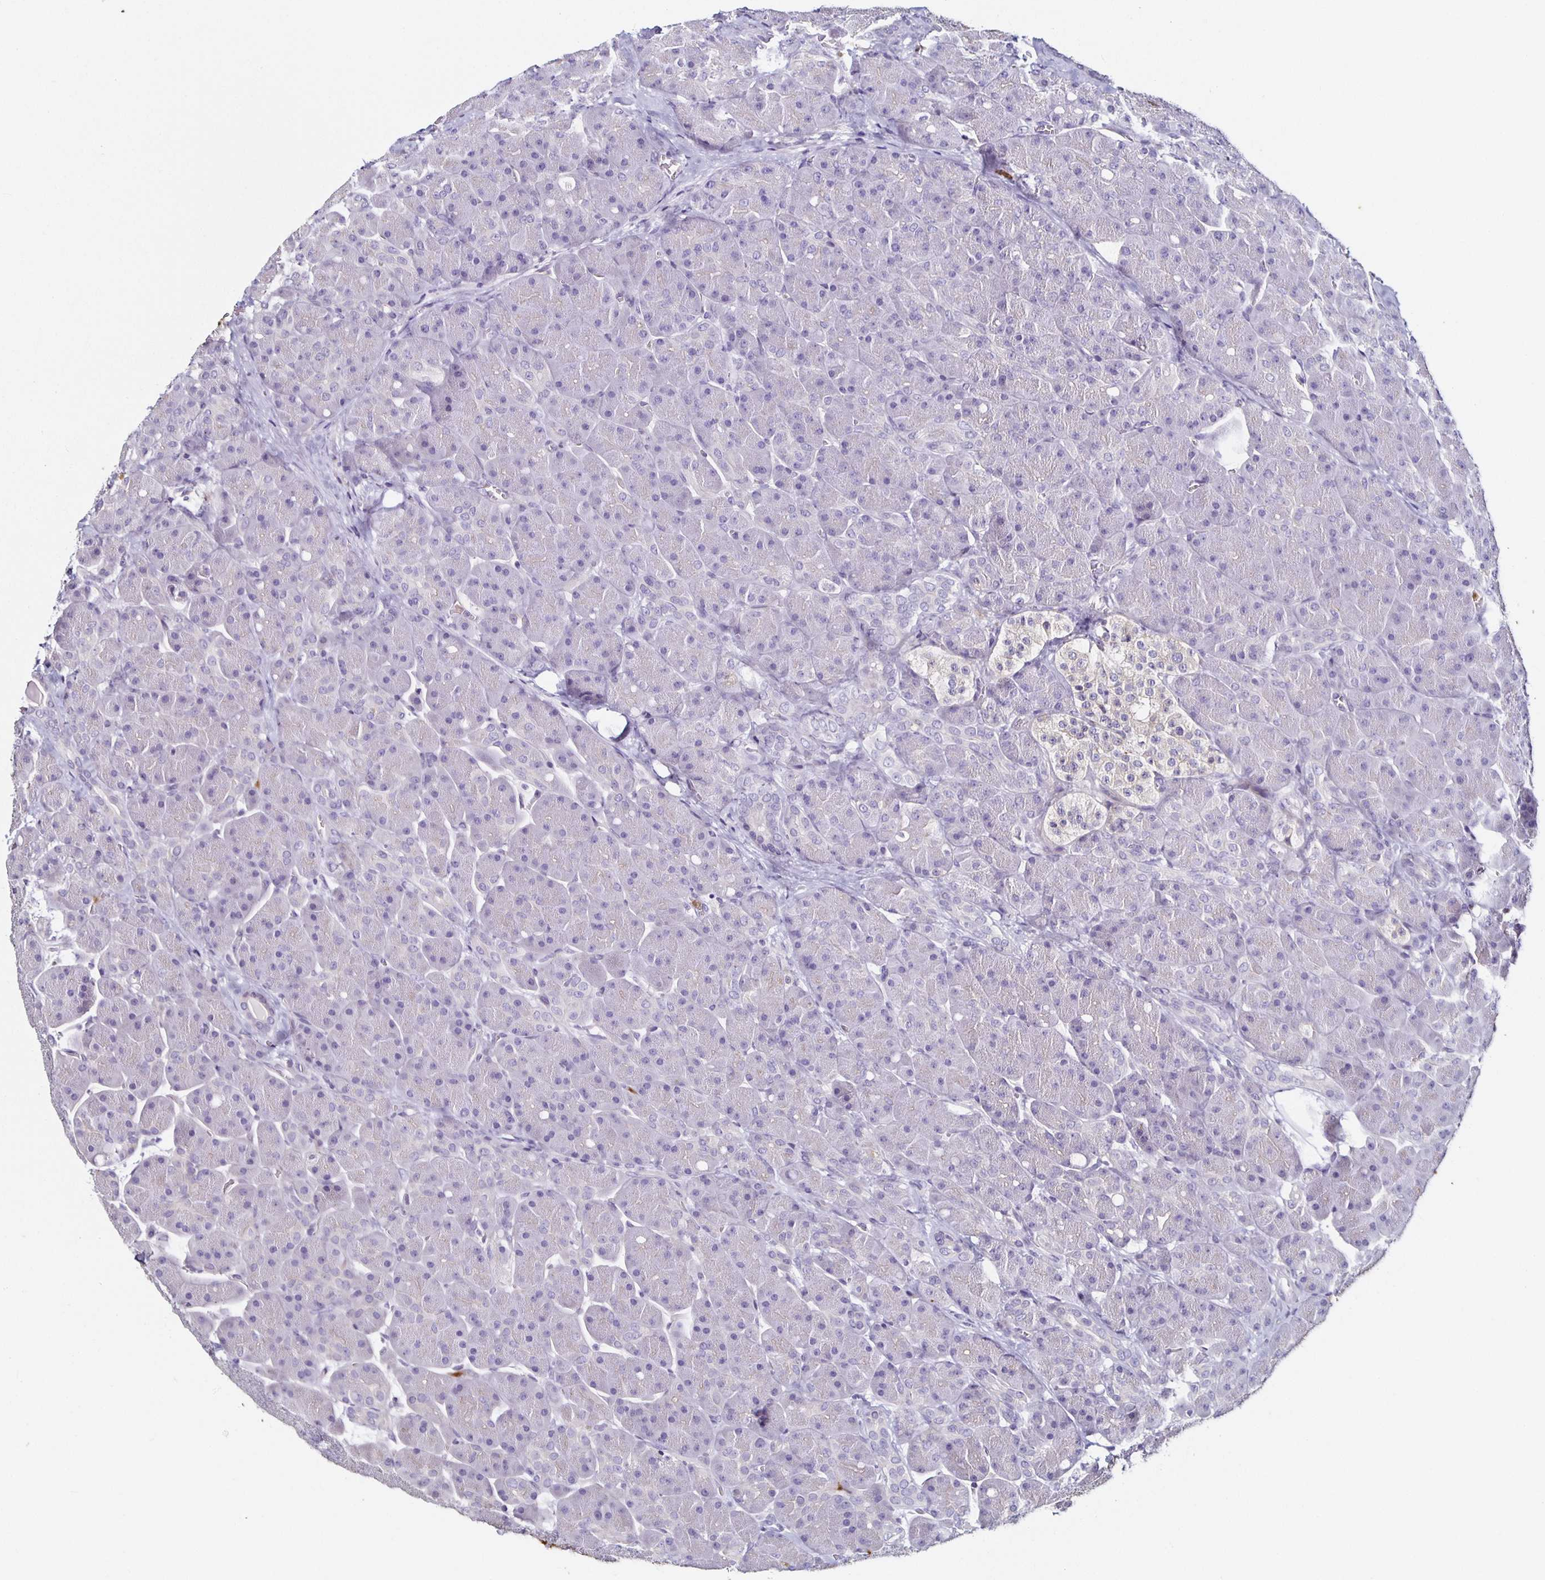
{"staining": {"intensity": "negative", "quantity": "none", "location": "none"}, "tissue": "pancreas", "cell_type": "Exocrine glandular cells", "image_type": "normal", "snomed": [{"axis": "morphology", "description": "Normal tissue, NOS"}, {"axis": "topography", "description": "Pancreas"}], "caption": "This is a micrograph of immunohistochemistry (IHC) staining of benign pancreas, which shows no positivity in exocrine glandular cells.", "gene": "TLR4", "patient": {"sex": "male", "age": 55}}